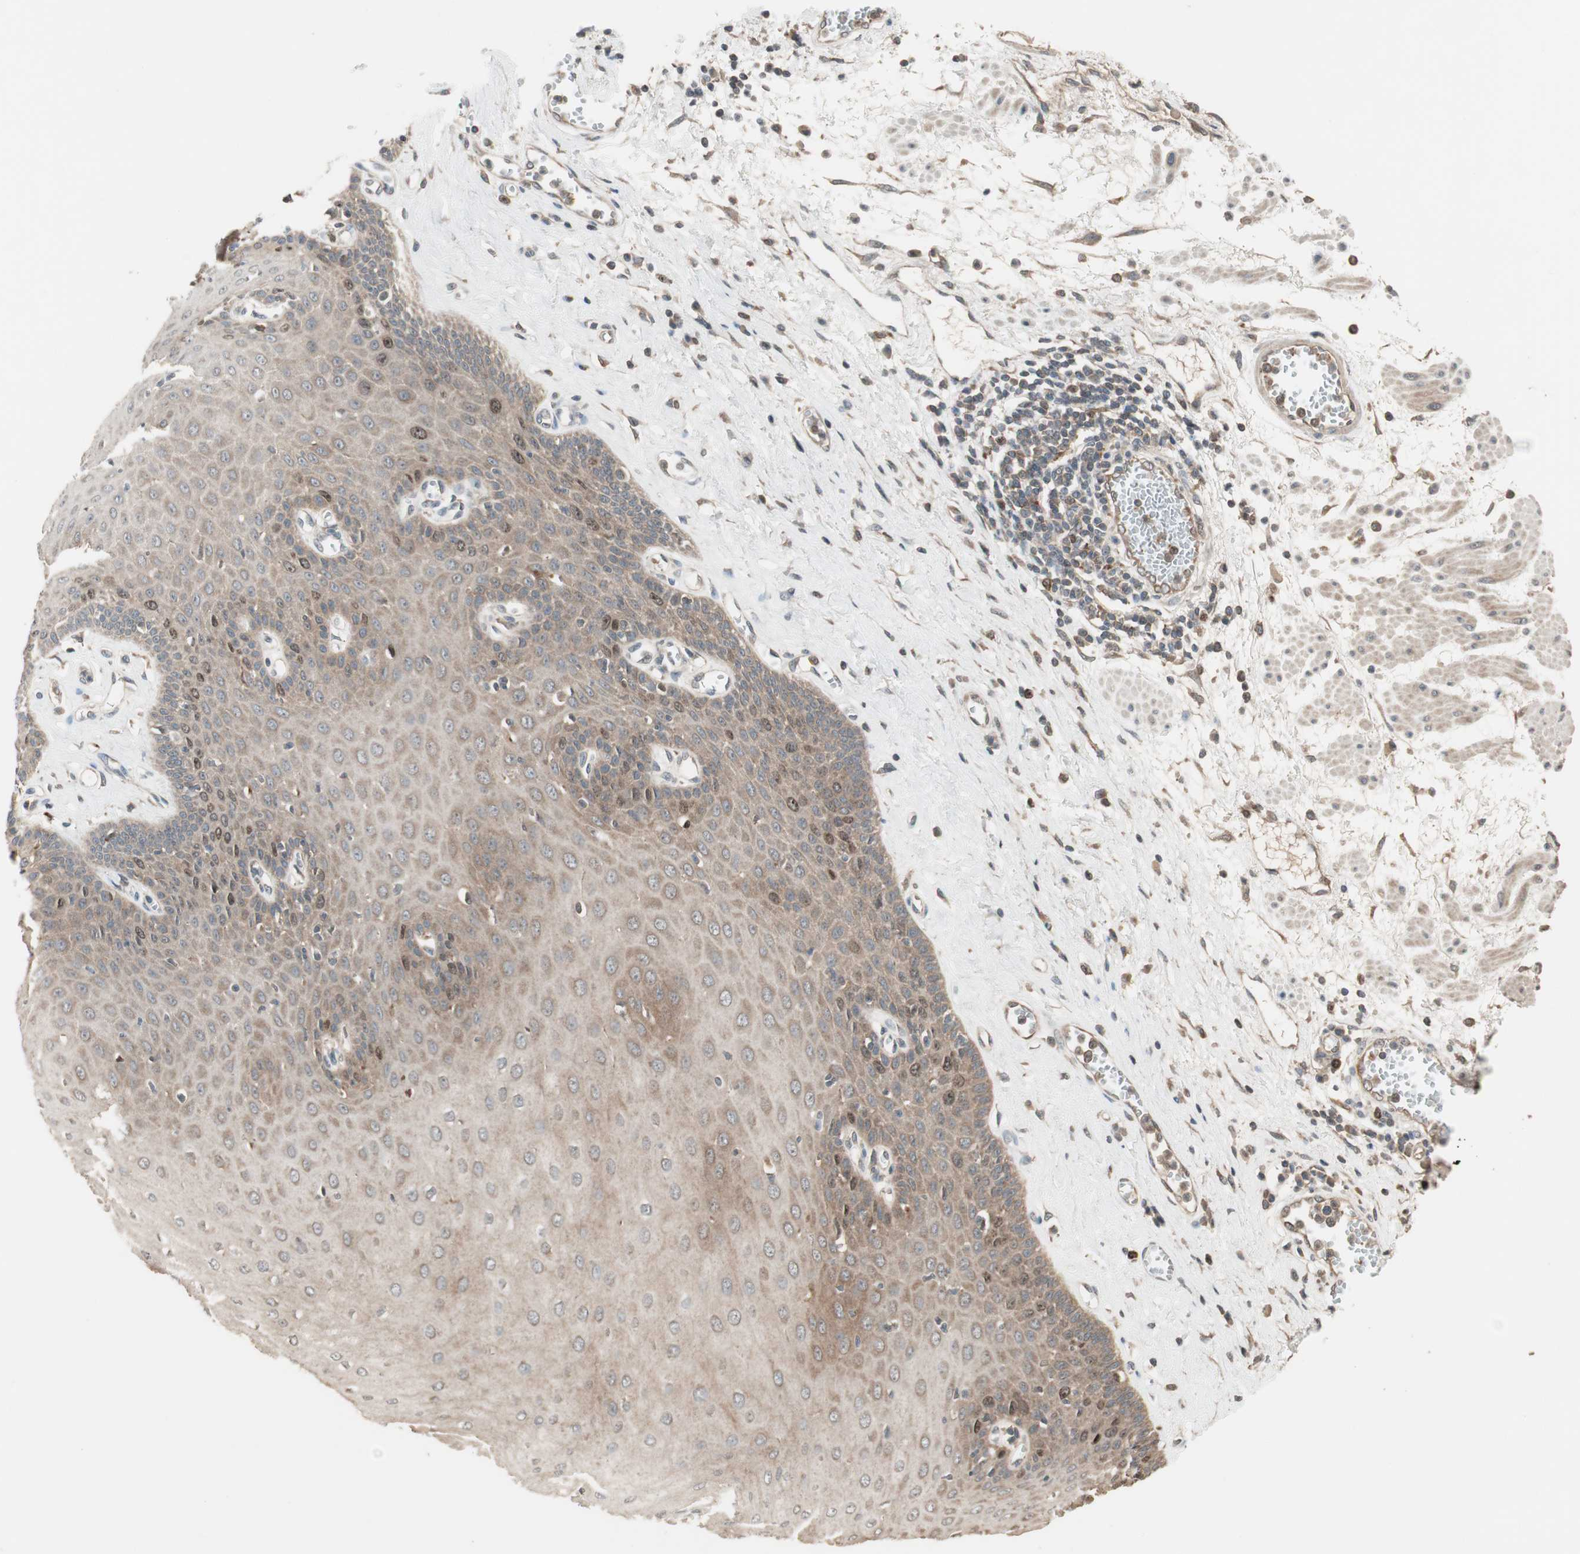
{"staining": {"intensity": "moderate", "quantity": "25%-75%", "location": "cytoplasmic/membranous"}, "tissue": "esophagus", "cell_type": "Squamous epithelial cells", "image_type": "normal", "snomed": [{"axis": "morphology", "description": "Normal tissue, NOS"}, {"axis": "morphology", "description": "Squamous cell carcinoma, NOS"}, {"axis": "topography", "description": "Esophagus"}], "caption": "There is medium levels of moderate cytoplasmic/membranous positivity in squamous epithelial cells of unremarkable esophagus, as demonstrated by immunohistochemical staining (brown color).", "gene": "ATP6AP2", "patient": {"sex": "male", "age": 65}}